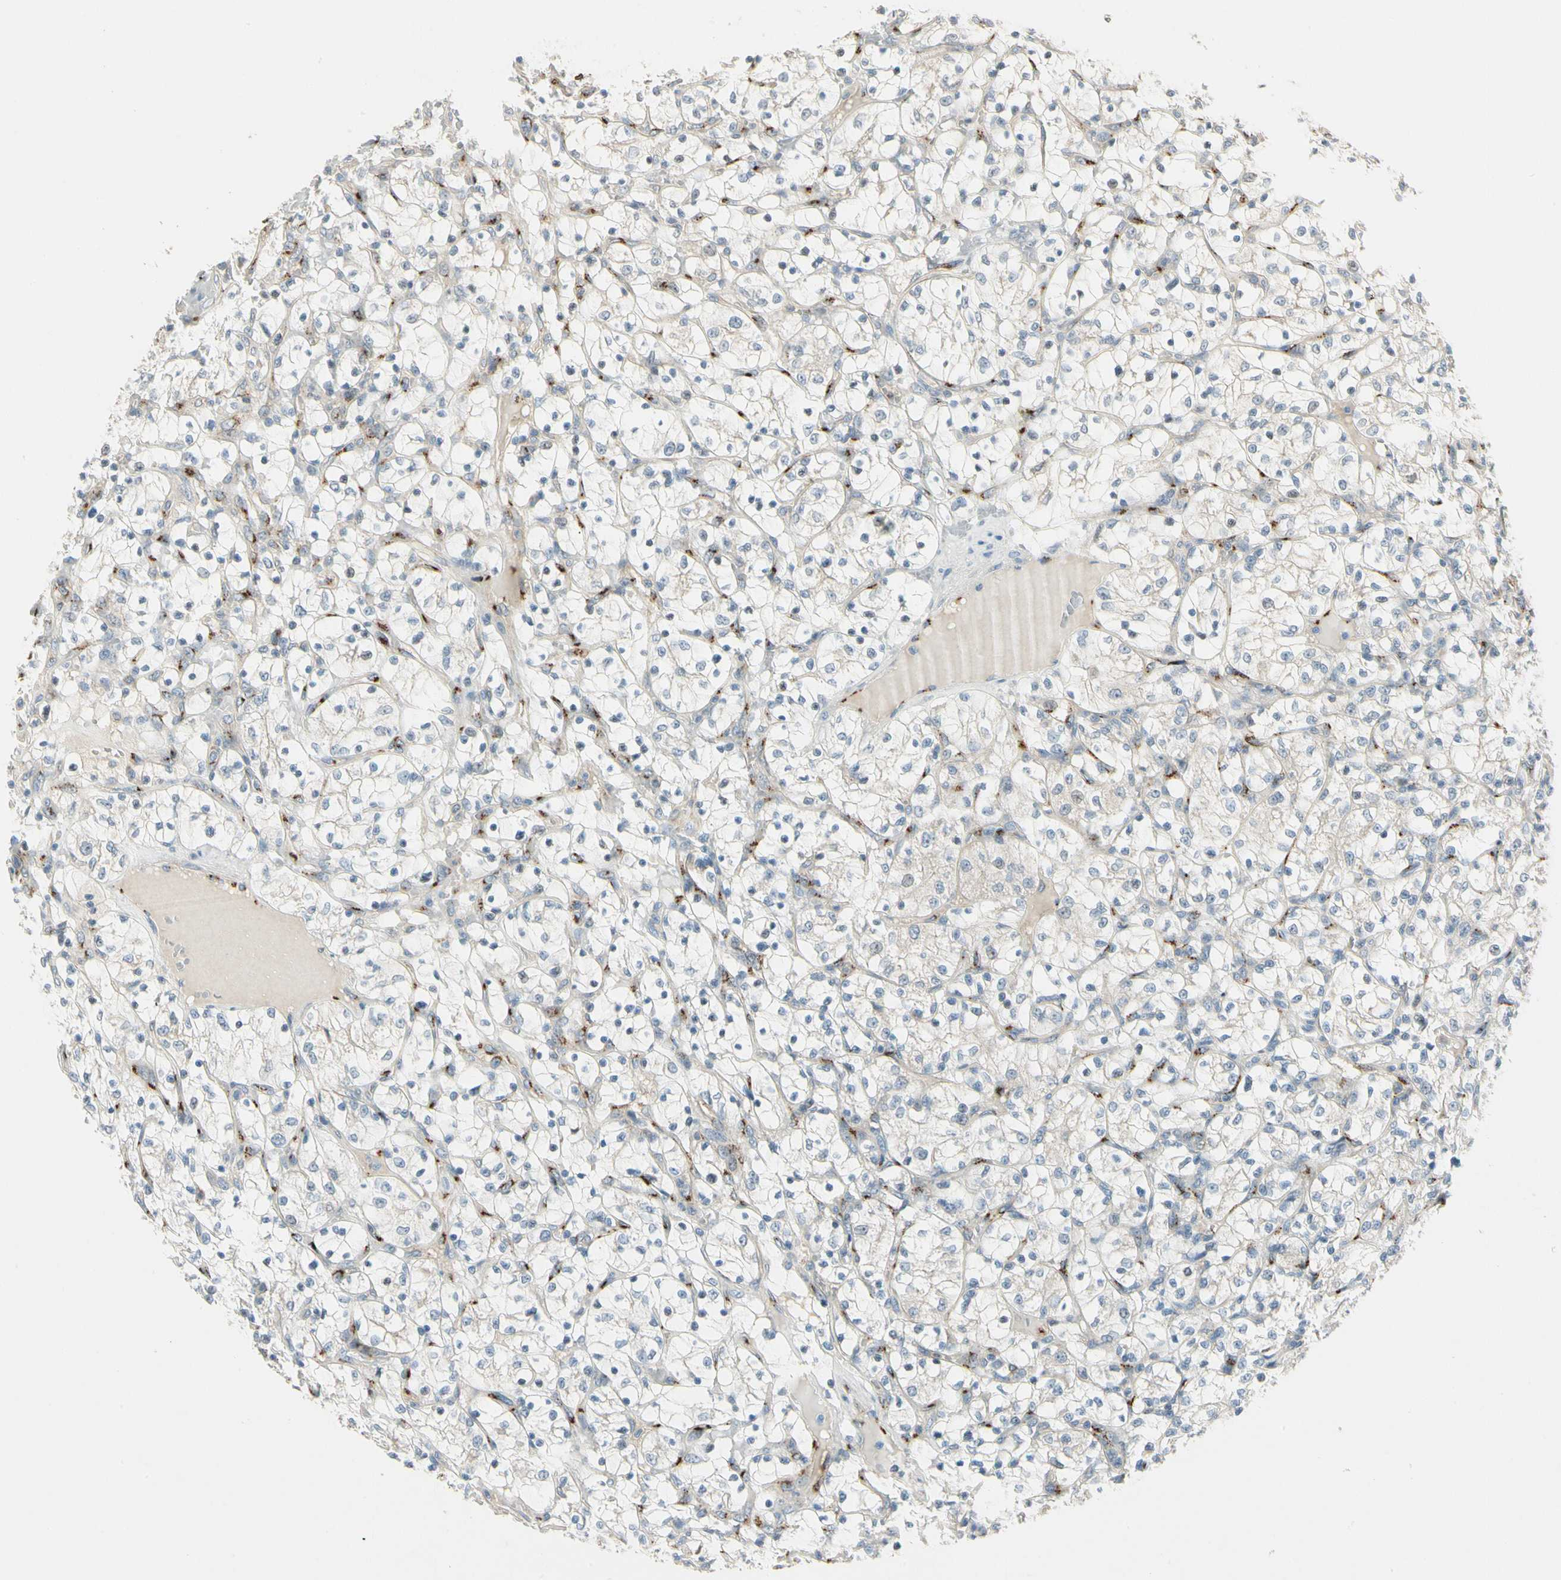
{"staining": {"intensity": "weak", "quantity": "<25%", "location": "cytoplasmic/membranous"}, "tissue": "renal cancer", "cell_type": "Tumor cells", "image_type": "cancer", "snomed": [{"axis": "morphology", "description": "Adenocarcinoma, NOS"}, {"axis": "topography", "description": "Kidney"}], "caption": "High power microscopy micrograph of an immunohistochemistry photomicrograph of renal cancer (adenocarcinoma), revealing no significant staining in tumor cells.", "gene": "MANSC1", "patient": {"sex": "female", "age": 69}}